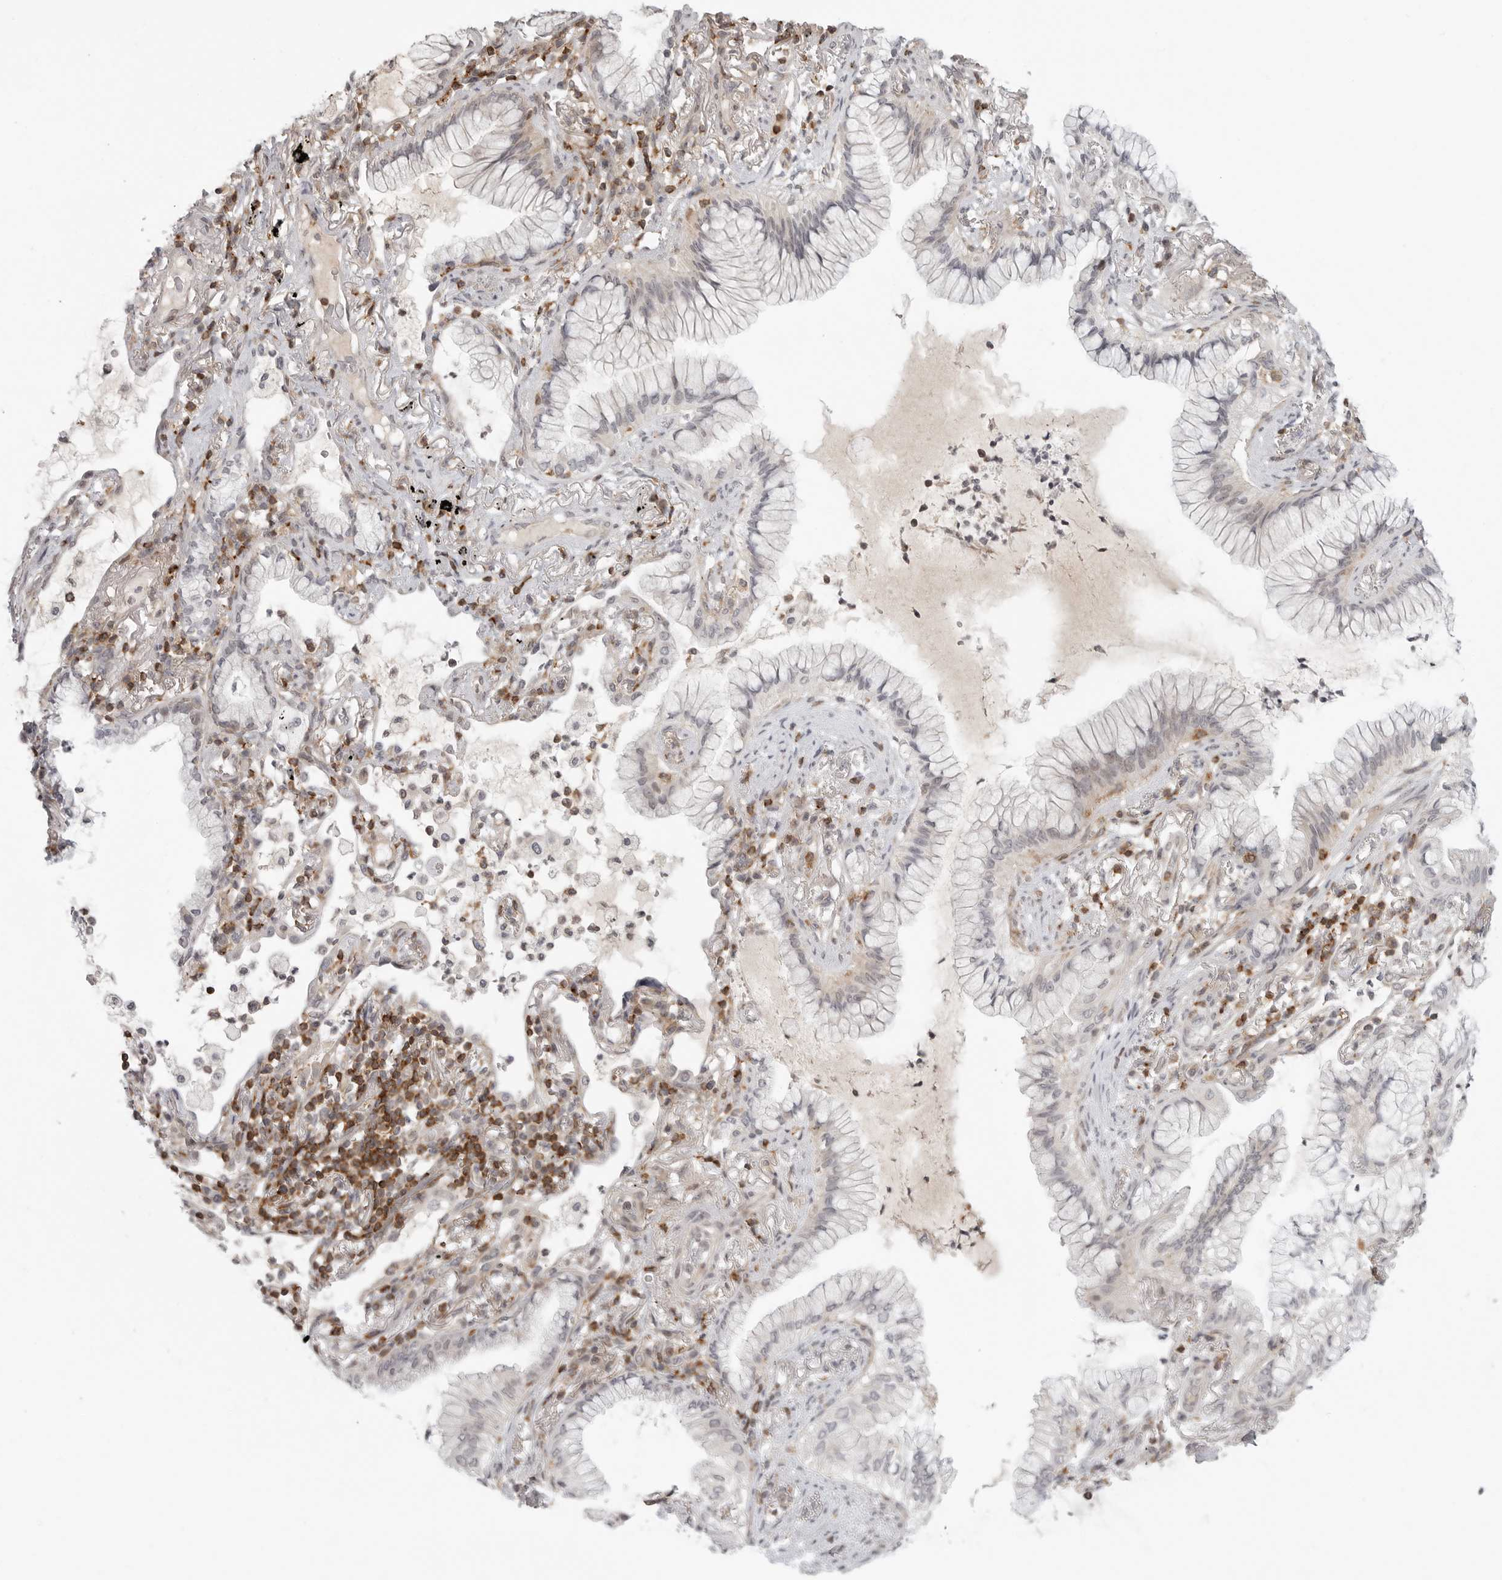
{"staining": {"intensity": "negative", "quantity": "none", "location": "none"}, "tissue": "lung cancer", "cell_type": "Tumor cells", "image_type": "cancer", "snomed": [{"axis": "morphology", "description": "Adenocarcinoma, NOS"}, {"axis": "topography", "description": "Lung"}], "caption": "Tumor cells are negative for protein expression in human lung adenocarcinoma.", "gene": "SH3KBP1", "patient": {"sex": "female", "age": 70}}